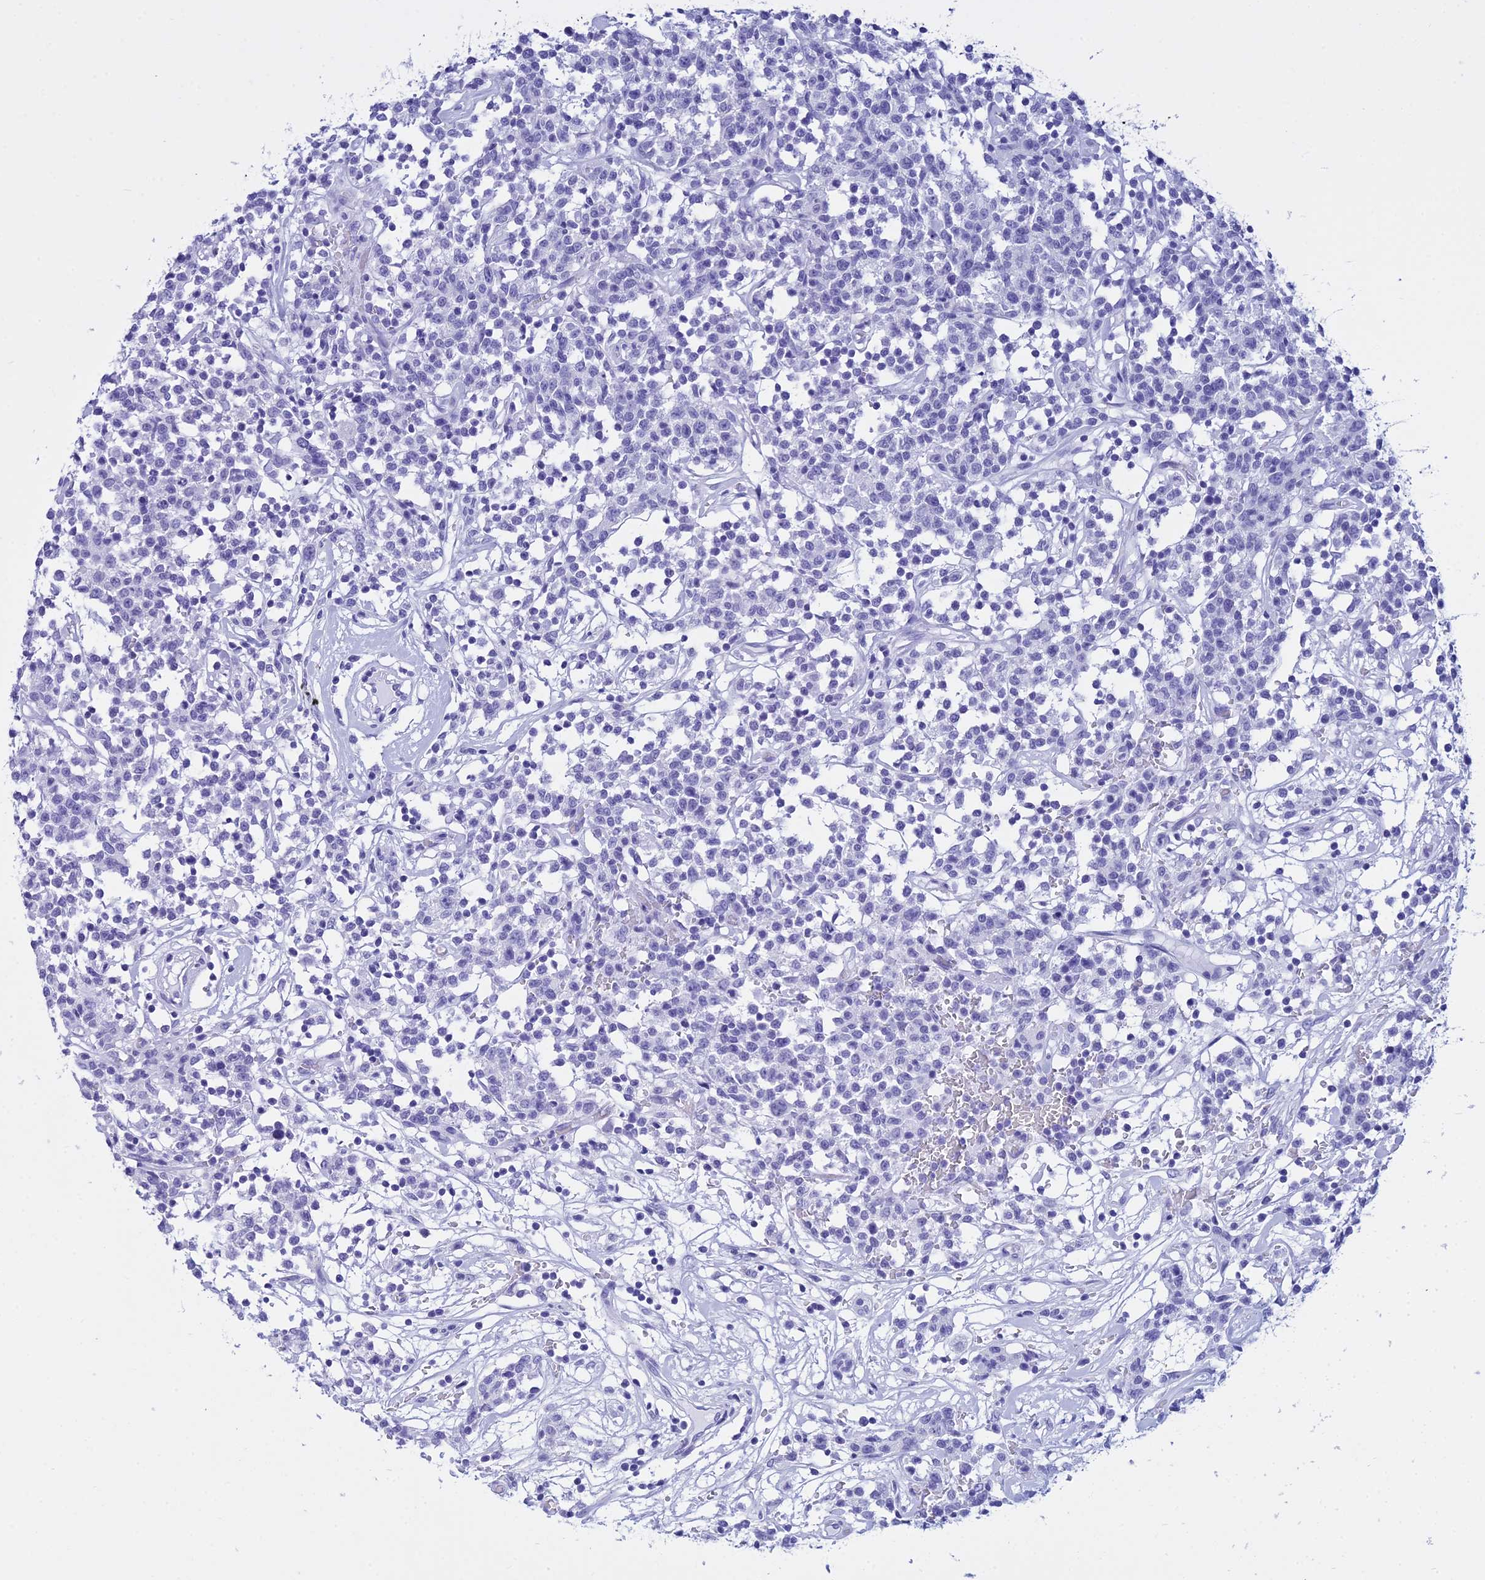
{"staining": {"intensity": "negative", "quantity": "none", "location": "none"}, "tissue": "lymphoma", "cell_type": "Tumor cells", "image_type": "cancer", "snomed": [{"axis": "morphology", "description": "Malignant lymphoma, non-Hodgkin's type, Low grade"}, {"axis": "topography", "description": "Small intestine"}], "caption": "This histopathology image is of low-grade malignant lymphoma, non-Hodgkin's type stained with IHC to label a protein in brown with the nuclei are counter-stained blue. There is no expression in tumor cells.", "gene": "ZNF442", "patient": {"sex": "female", "age": 59}}